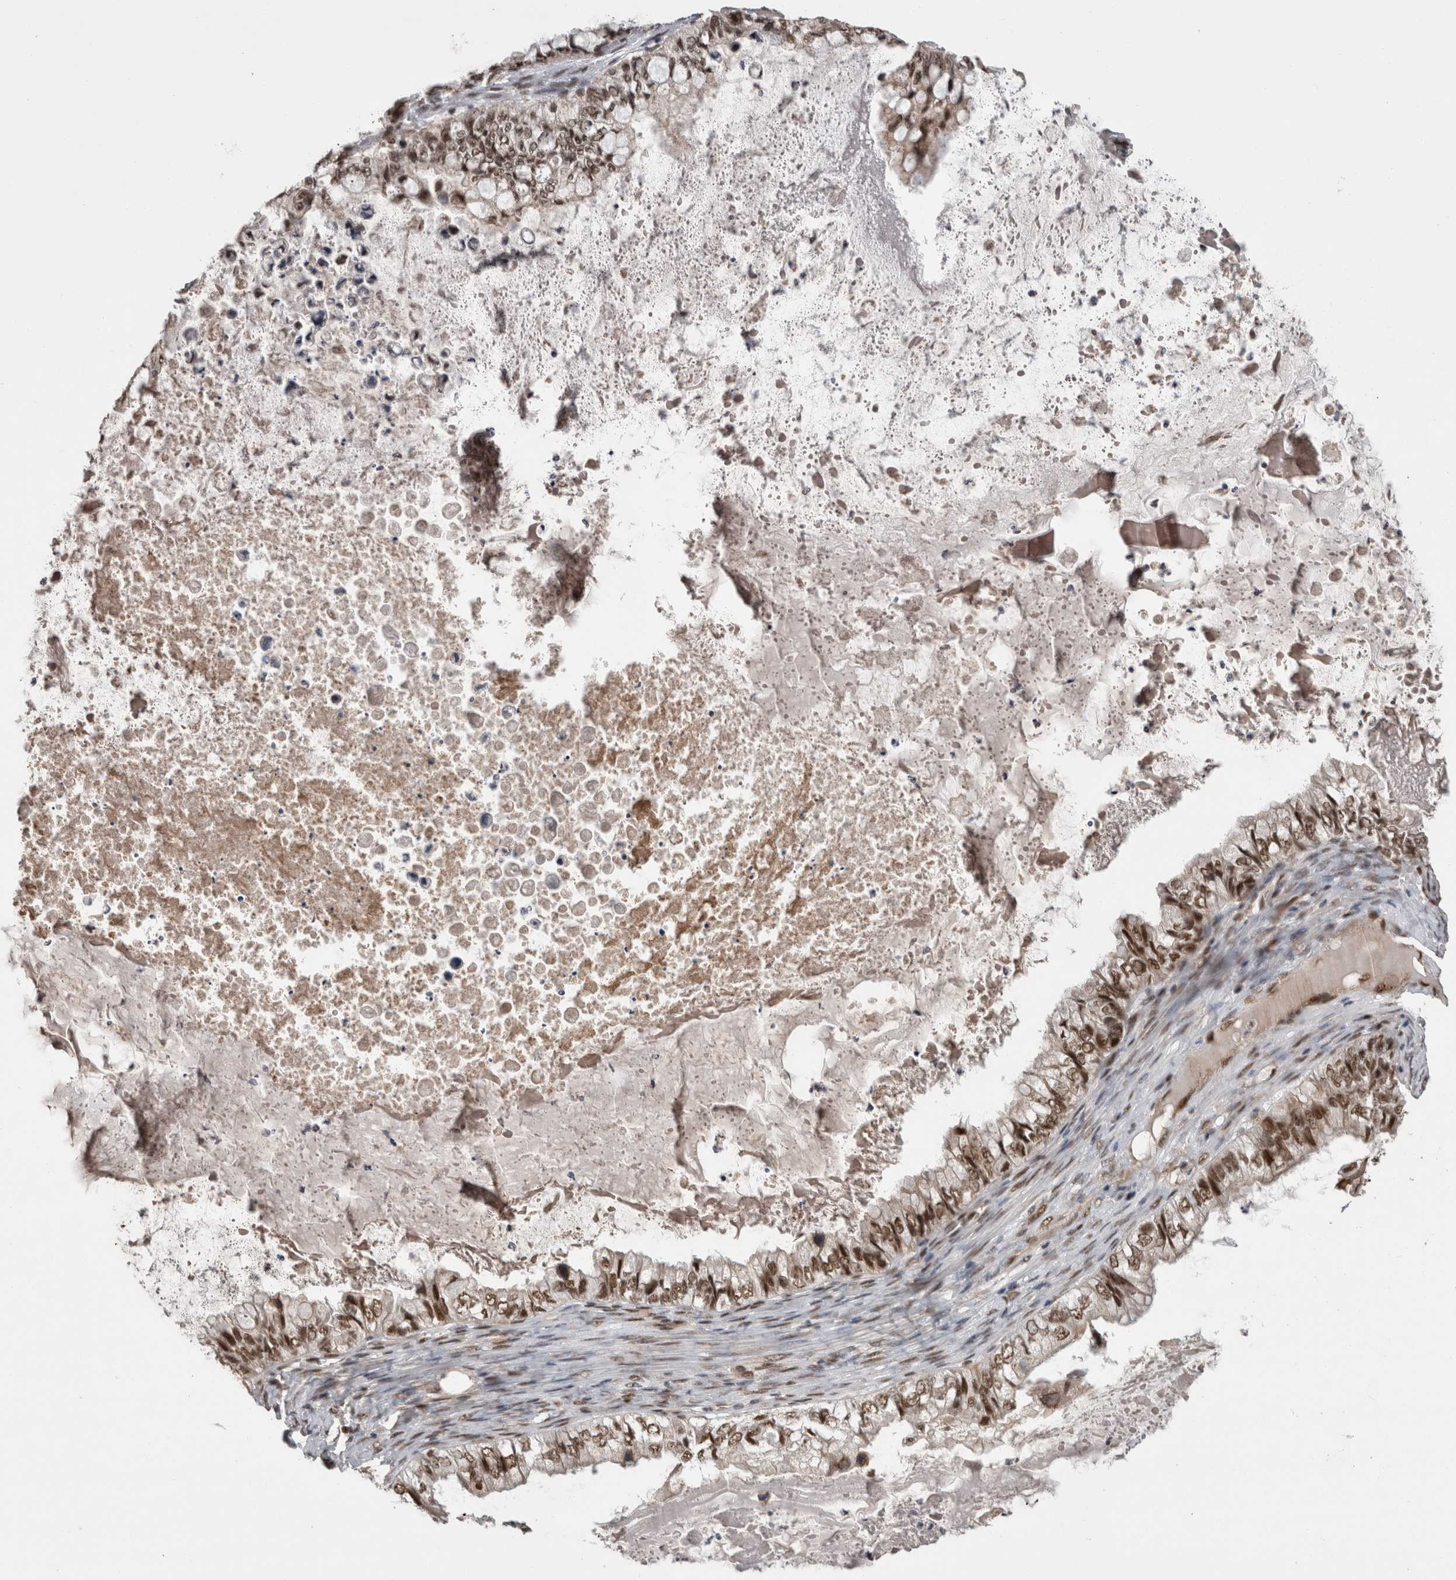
{"staining": {"intensity": "moderate", "quantity": ">75%", "location": "nuclear"}, "tissue": "ovarian cancer", "cell_type": "Tumor cells", "image_type": "cancer", "snomed": [{"axis": "morphology", "description": "Cystadenocarcinoma, mucinous, NOS"}, {"axis": "topography", "description": "Ovary"}], "caption": "Ovarian cancer (mucinous cystadenocarcinoma) tissue exhibits moderate nuclear expression in about >75% of tumor cells (DAB = brown stain, brightfield microscopy at high magnification).", "gene": "CPSF2", "patient": {"sex": "female", "age": 80}}